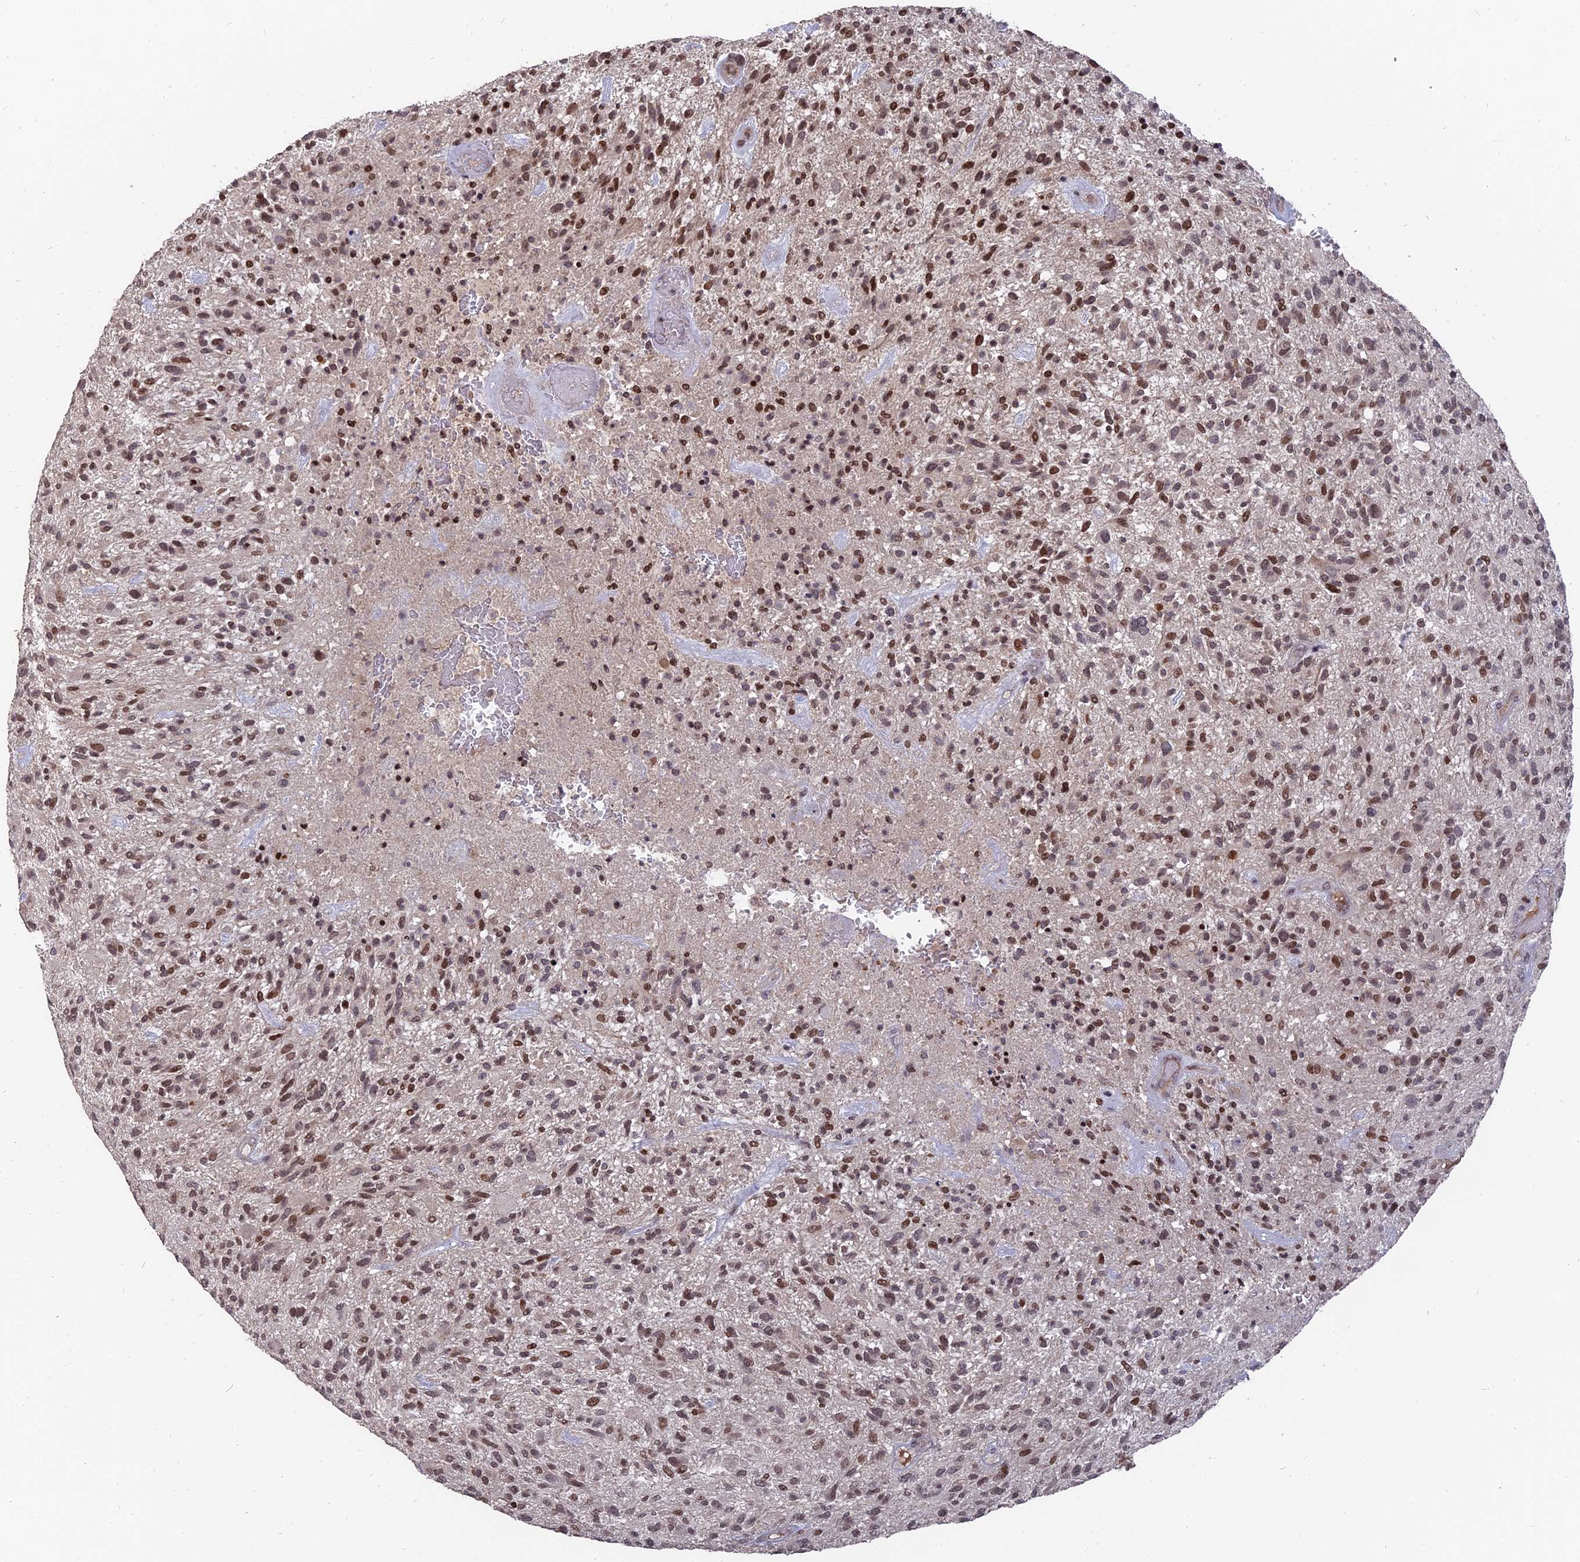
{"staining": {"intensity": "moderate", "quantity": ">75%", "location": "nuclear"}, "tissue": "glioma", "cell_type": "Tumor cells", "image_type": "cancer", "snomed": [{"axis": "morphology", "description": "Glioma, malignant, High grade"}, {"axis": "topography", "description": "Brain"}], "caption": "Immunohistochemistry staining of malignant high-grade glioma, which demonstrates medium levels of moderate nuclear positivity in approximately >75% of tumor cells indicating moderate nuclear protein positivity. The staining was performed using DAB (brown) for protein detection and nuclei were counterstained in hematoxylin (blue).", "gene": "NR1H3", "patient": {"sex": "male", "age": 47}}